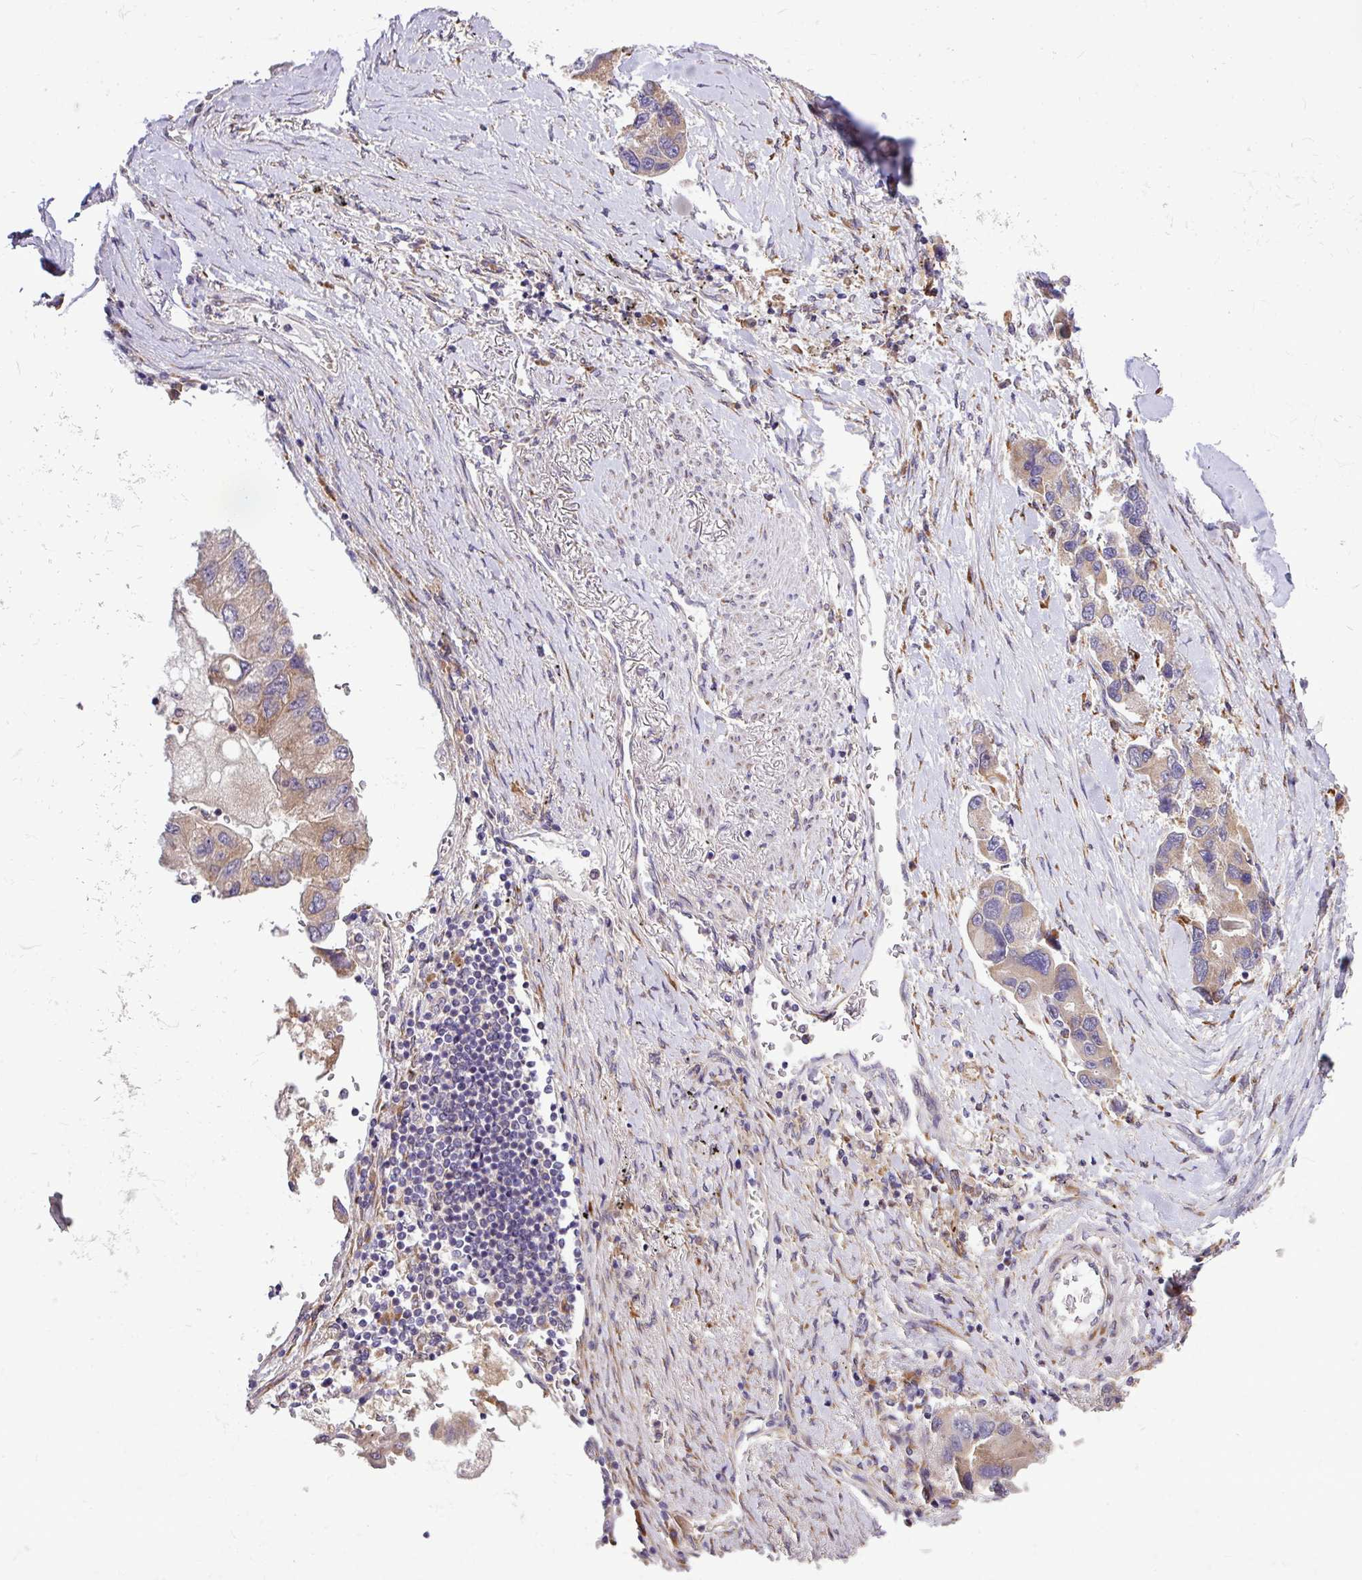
{"staining": {"intensity": "moderate", "quantity": "25%-75%", "location": "cytoplasmic/membranous"}, "tissue": "lung cancer", "cell_type": "Tumor cells", "image_type": "cancer", "snomed": [{"axis": "morphology", "description": "Adenocarcinoma, NOS"}, {"axis": "topography", "description": "Lung"}], "caption": "Moderate cytoplasmic/membranous positivity for a protein is identified in about 25%-75% of tumor cells of lung cancer (adenocarcinoma) using immunohistochemistry.", "gene": "TM2D2", "patient": {"sex": "female", "age": 54}}